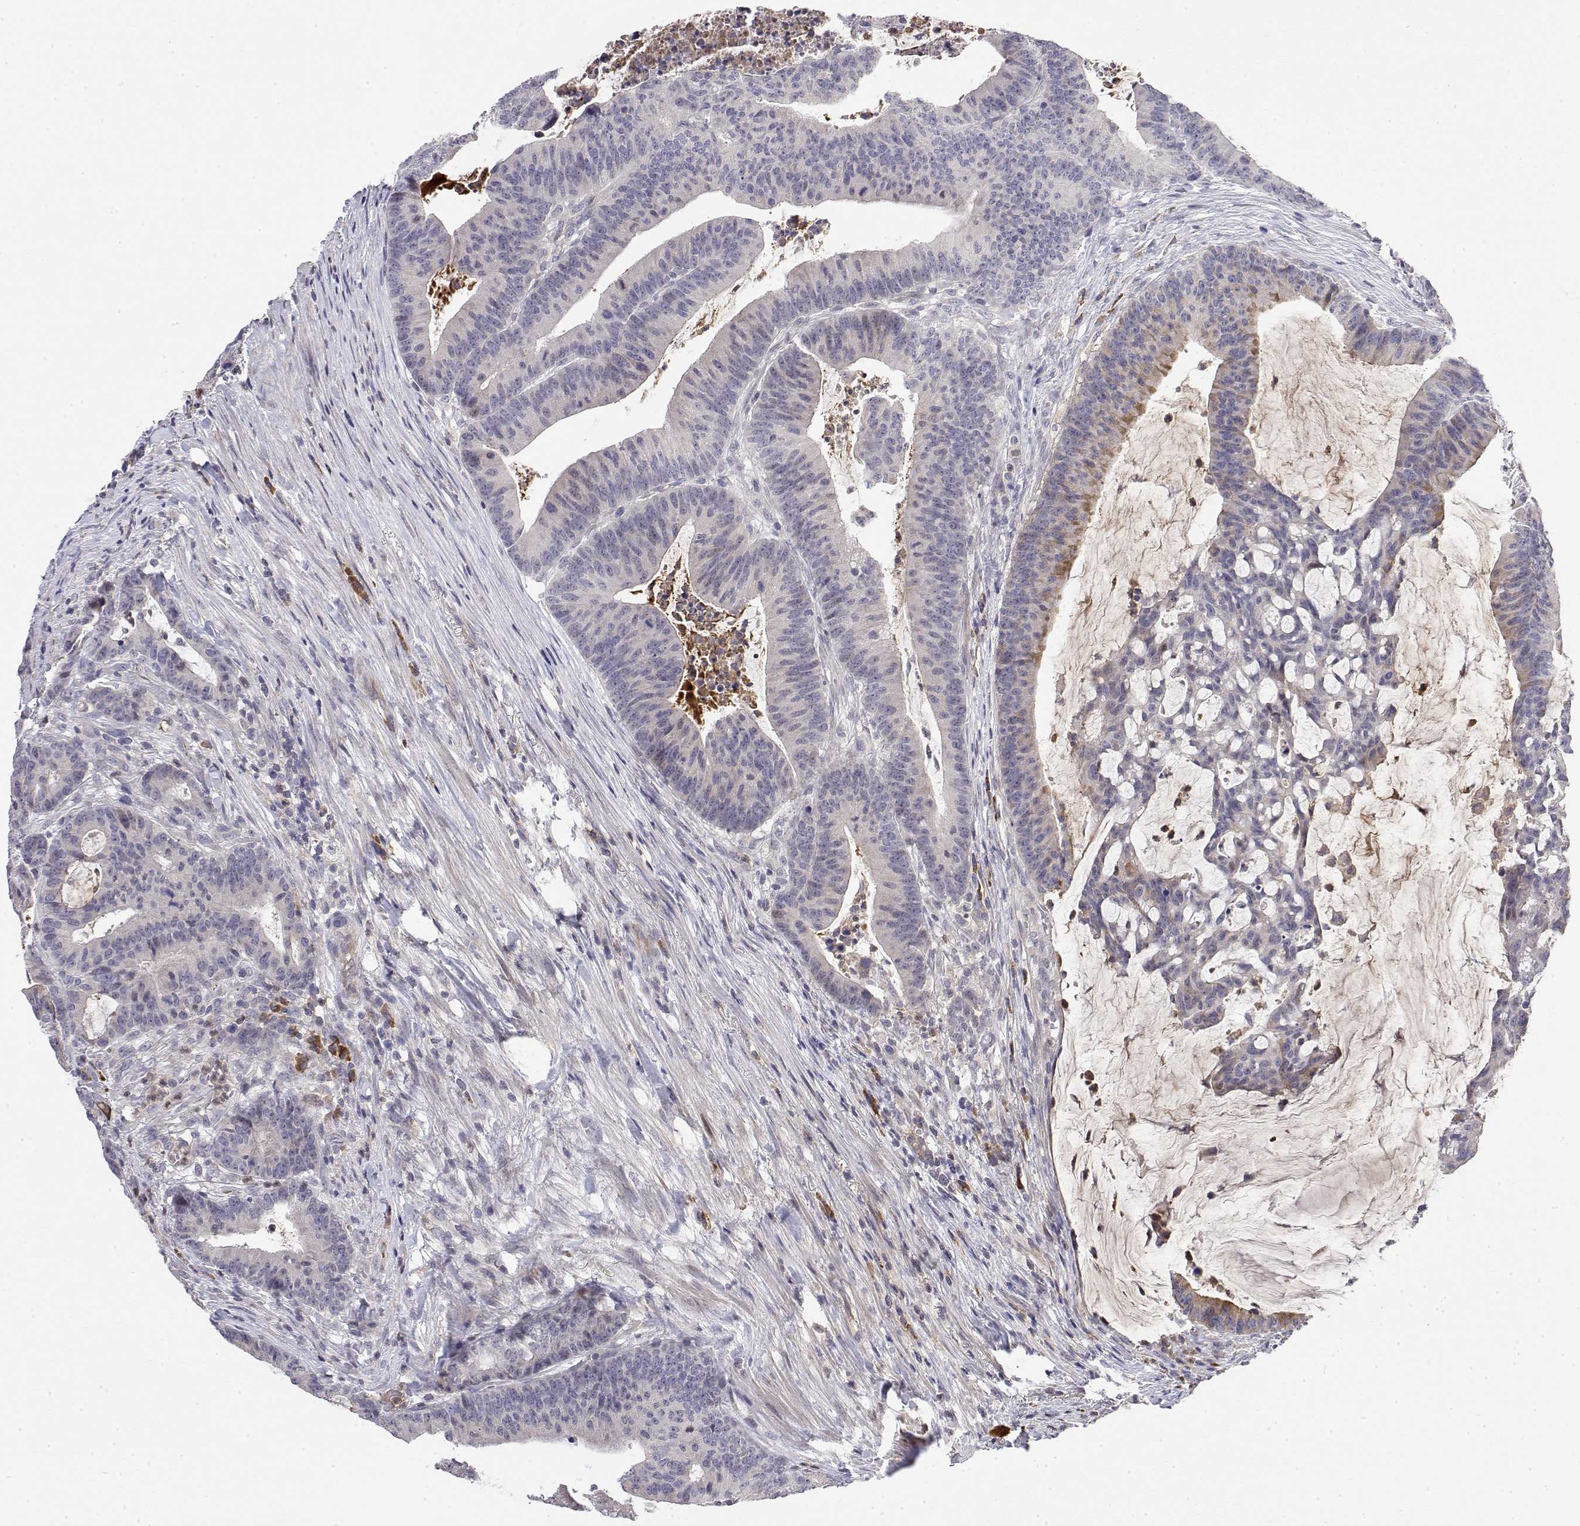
{"staining": {"intensity": "negative", "quantity": "none", "location": "none"}, "tissue": "colorectal cancer", "cell_type": "Tumor cells", "image_type": "cancer", "snomed": [{"axis": "morphology", "description": "Adenocarcinoma, NOS"}, {"axis": "topography", "description": "Colon"}], "caption": "This photomicrograph is of colorectal cancer (adenocarcinoma) stained with immunohistochemistry (IHC) to label a protein in brown with the nuclei are counter-stained blue. There is no positivity in tumor cells.", "gene": "IGFBP4", "patient": {"sex": "female", "age": 78}}